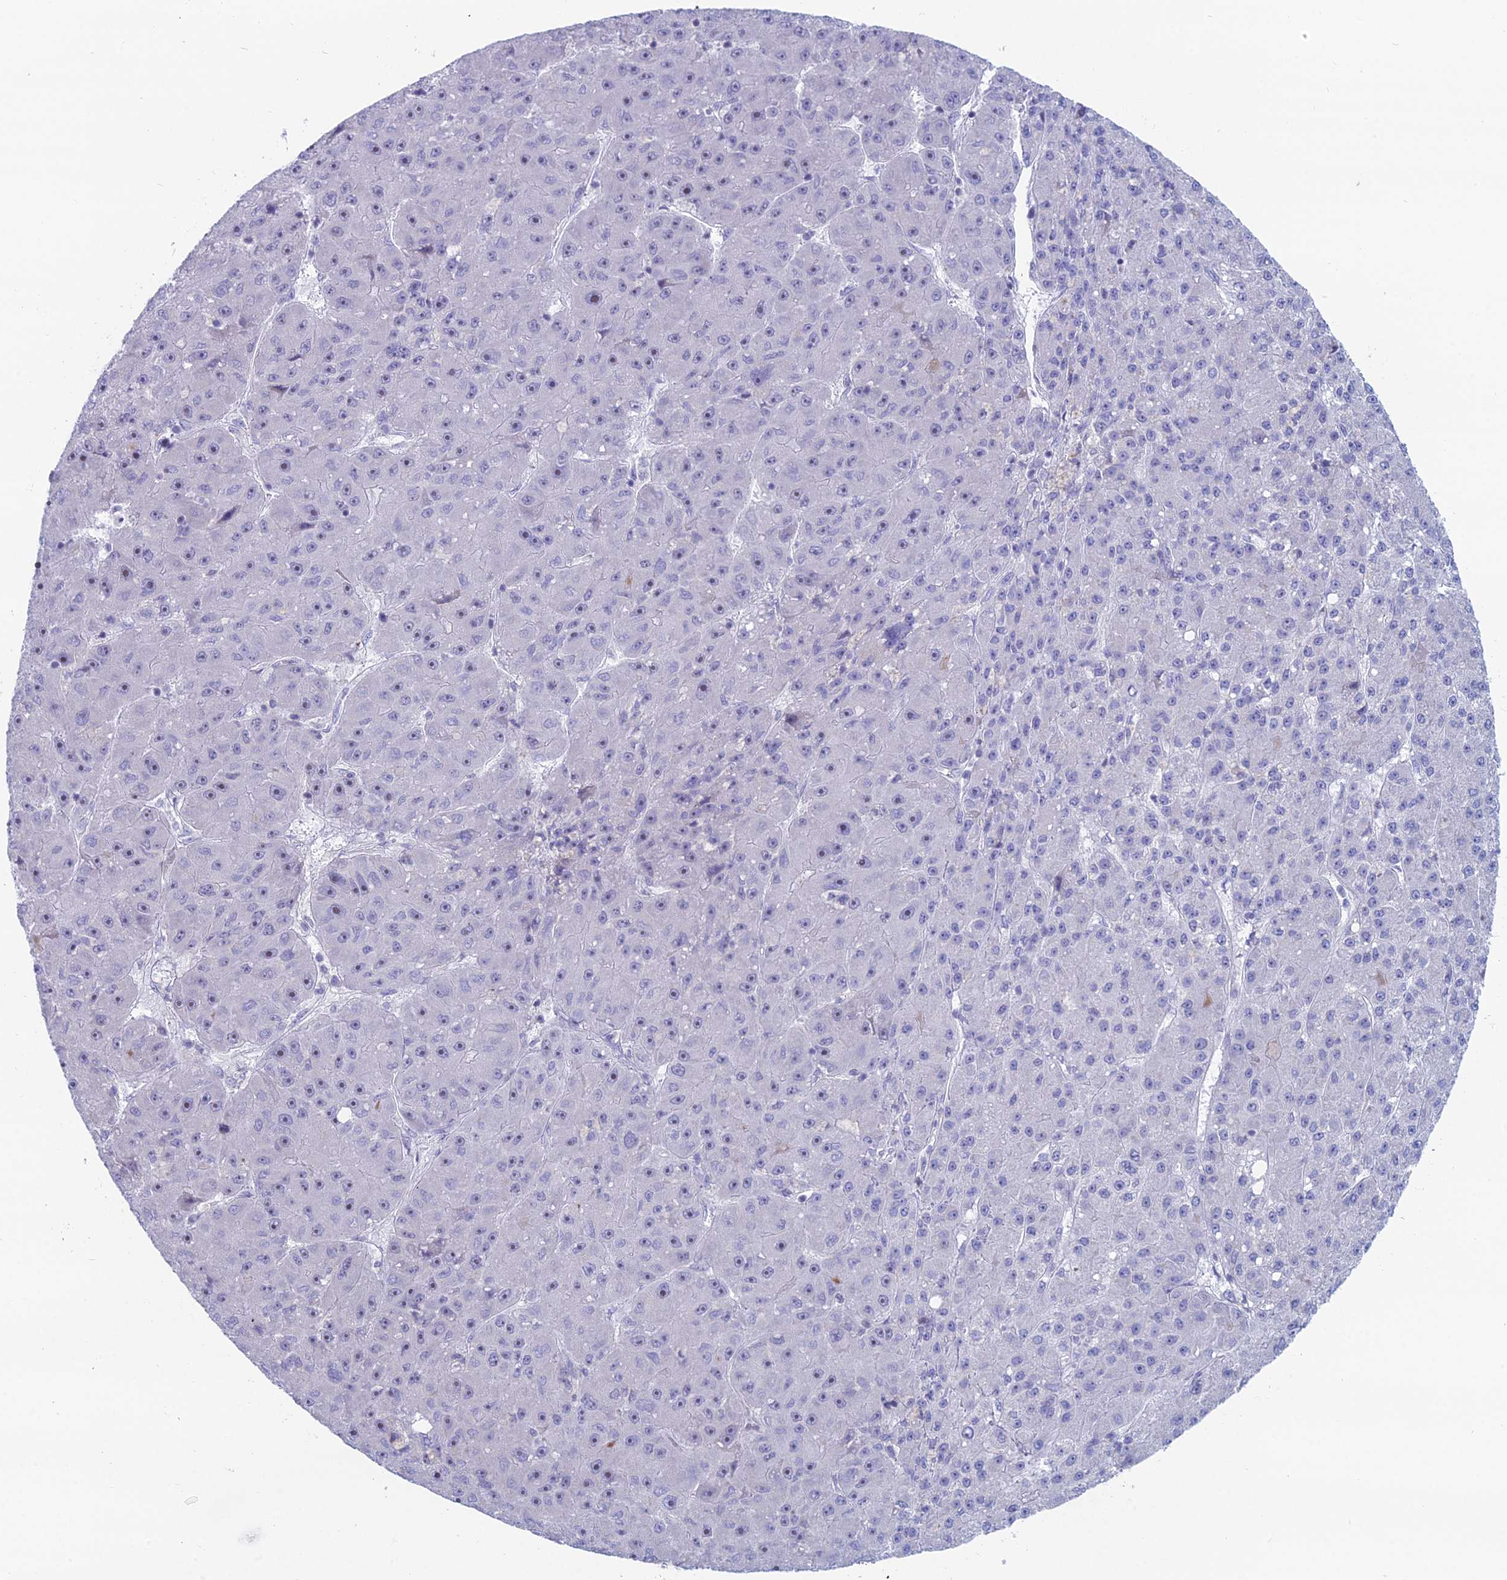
{"staining": {"intensity": "negative", "quantity": "none", "location": "none"}, "tissue": "liver cancer", "cell_type": "Tumor cells", "image_type": "cancer", "snomed": [{"axis": "morphology", "description": "Carcinoma, Hepatocellular, NOS"}, {"axis": "topography", "description": "Liver"}], "caption": "Liver cancer (hepatocellular carcinoma) stained for a protein using immunohistochemistry shows no expression tumor cells.", "gene": "CERS6", "patient": {"sex": "male", "age": 67}}